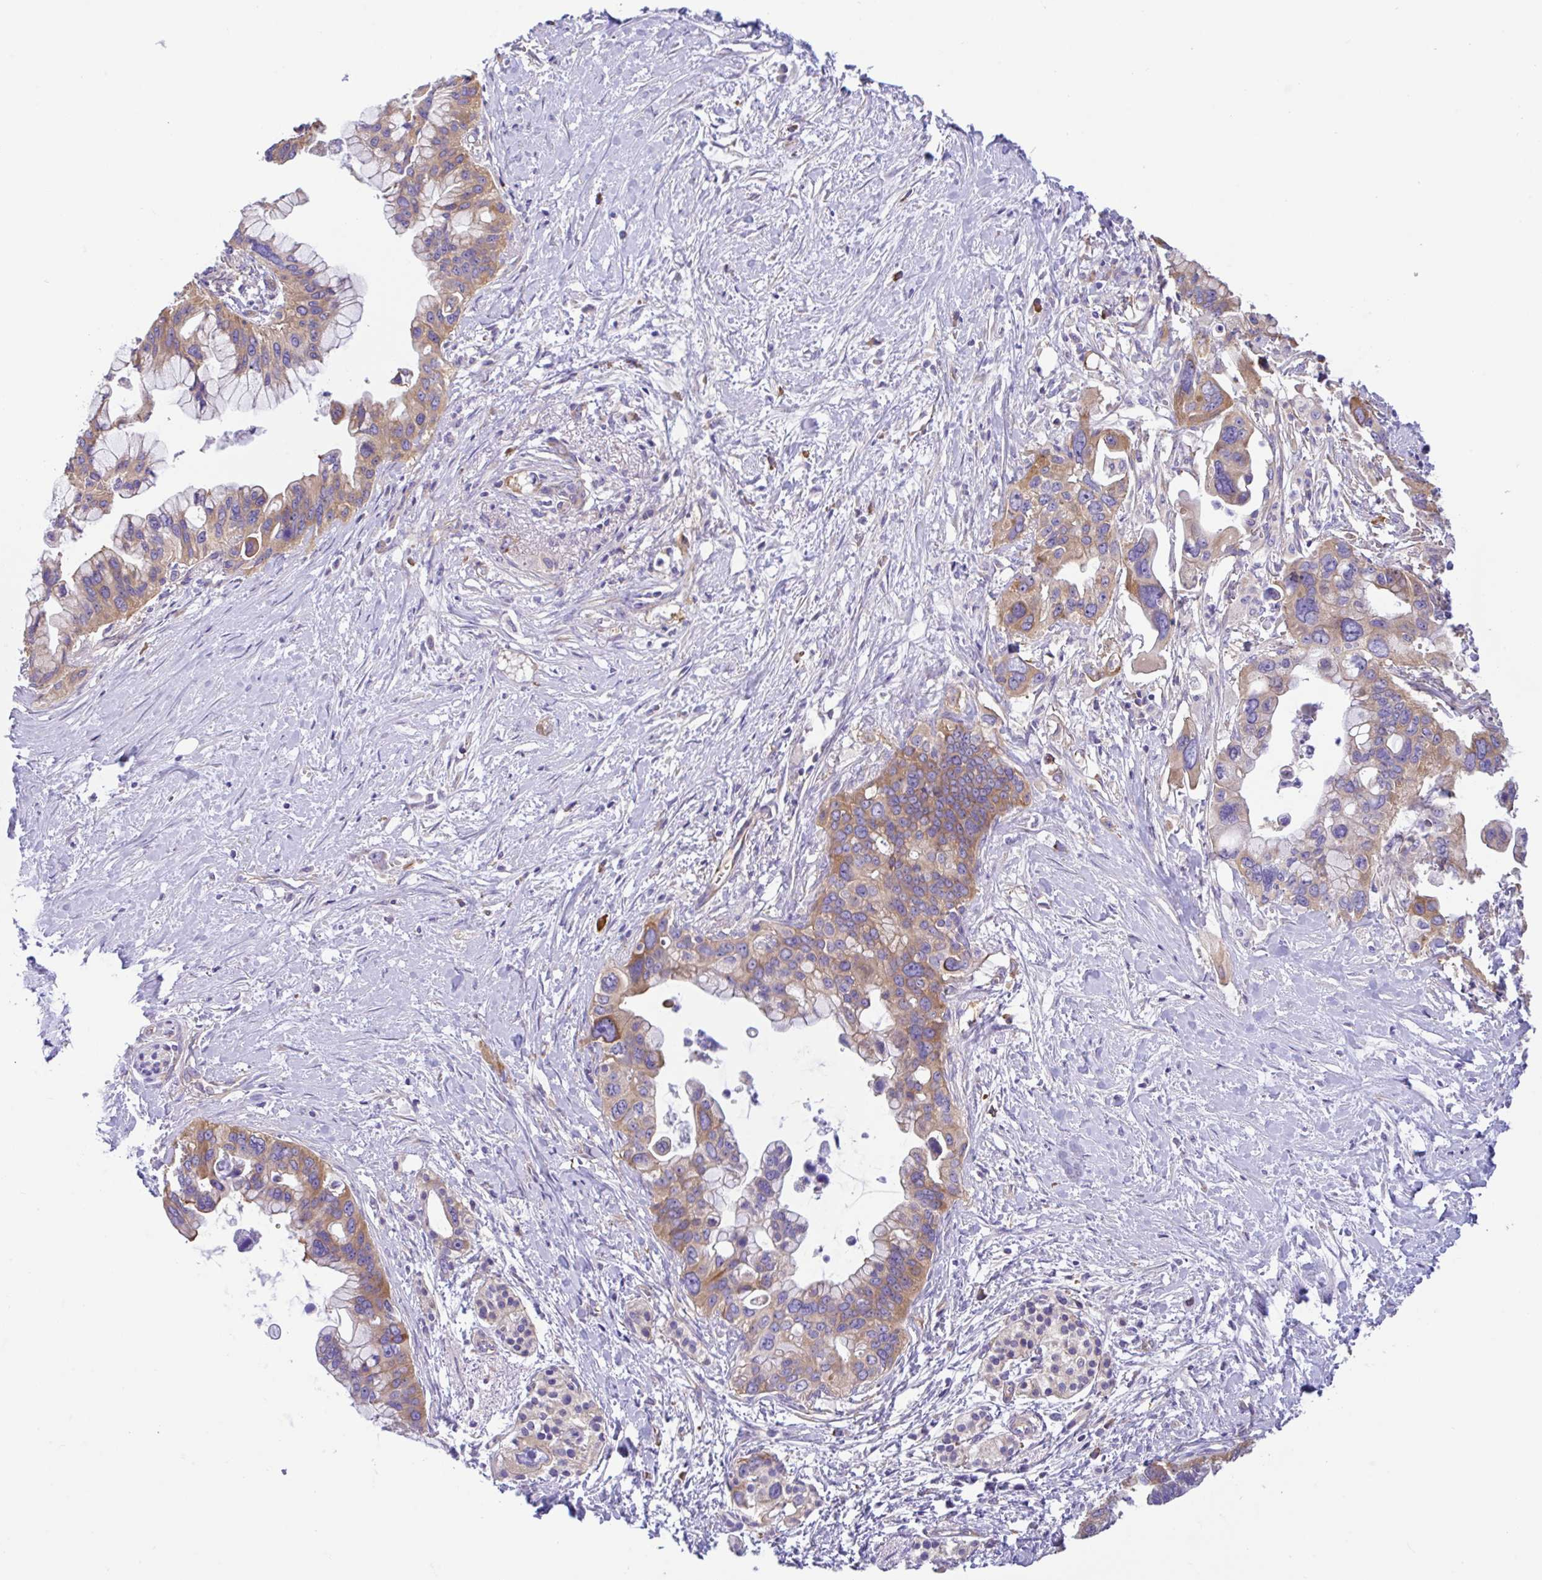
{"staining": {"intensity": "moderate", "quantity": ">75%", "location": "cytoplasmic/membranous"}, "tissue": "pancreatic cancer", "cell_type": "Tumor cells", "image_type": "cancer", "snomed": [{"axis": "morphology", "description": "Adenocarcinoma, NOS"}, {"axis": "topography", "description": "Pancreas"}], "caption": "Protein staining of pancreatic adenocarcinoma tissue displays moderate cytoplasmic/membranous positivity in approximately >75% of tumor cells.", "gene": "GFPT2", "patient": {"sex": "female", "age": 83}}